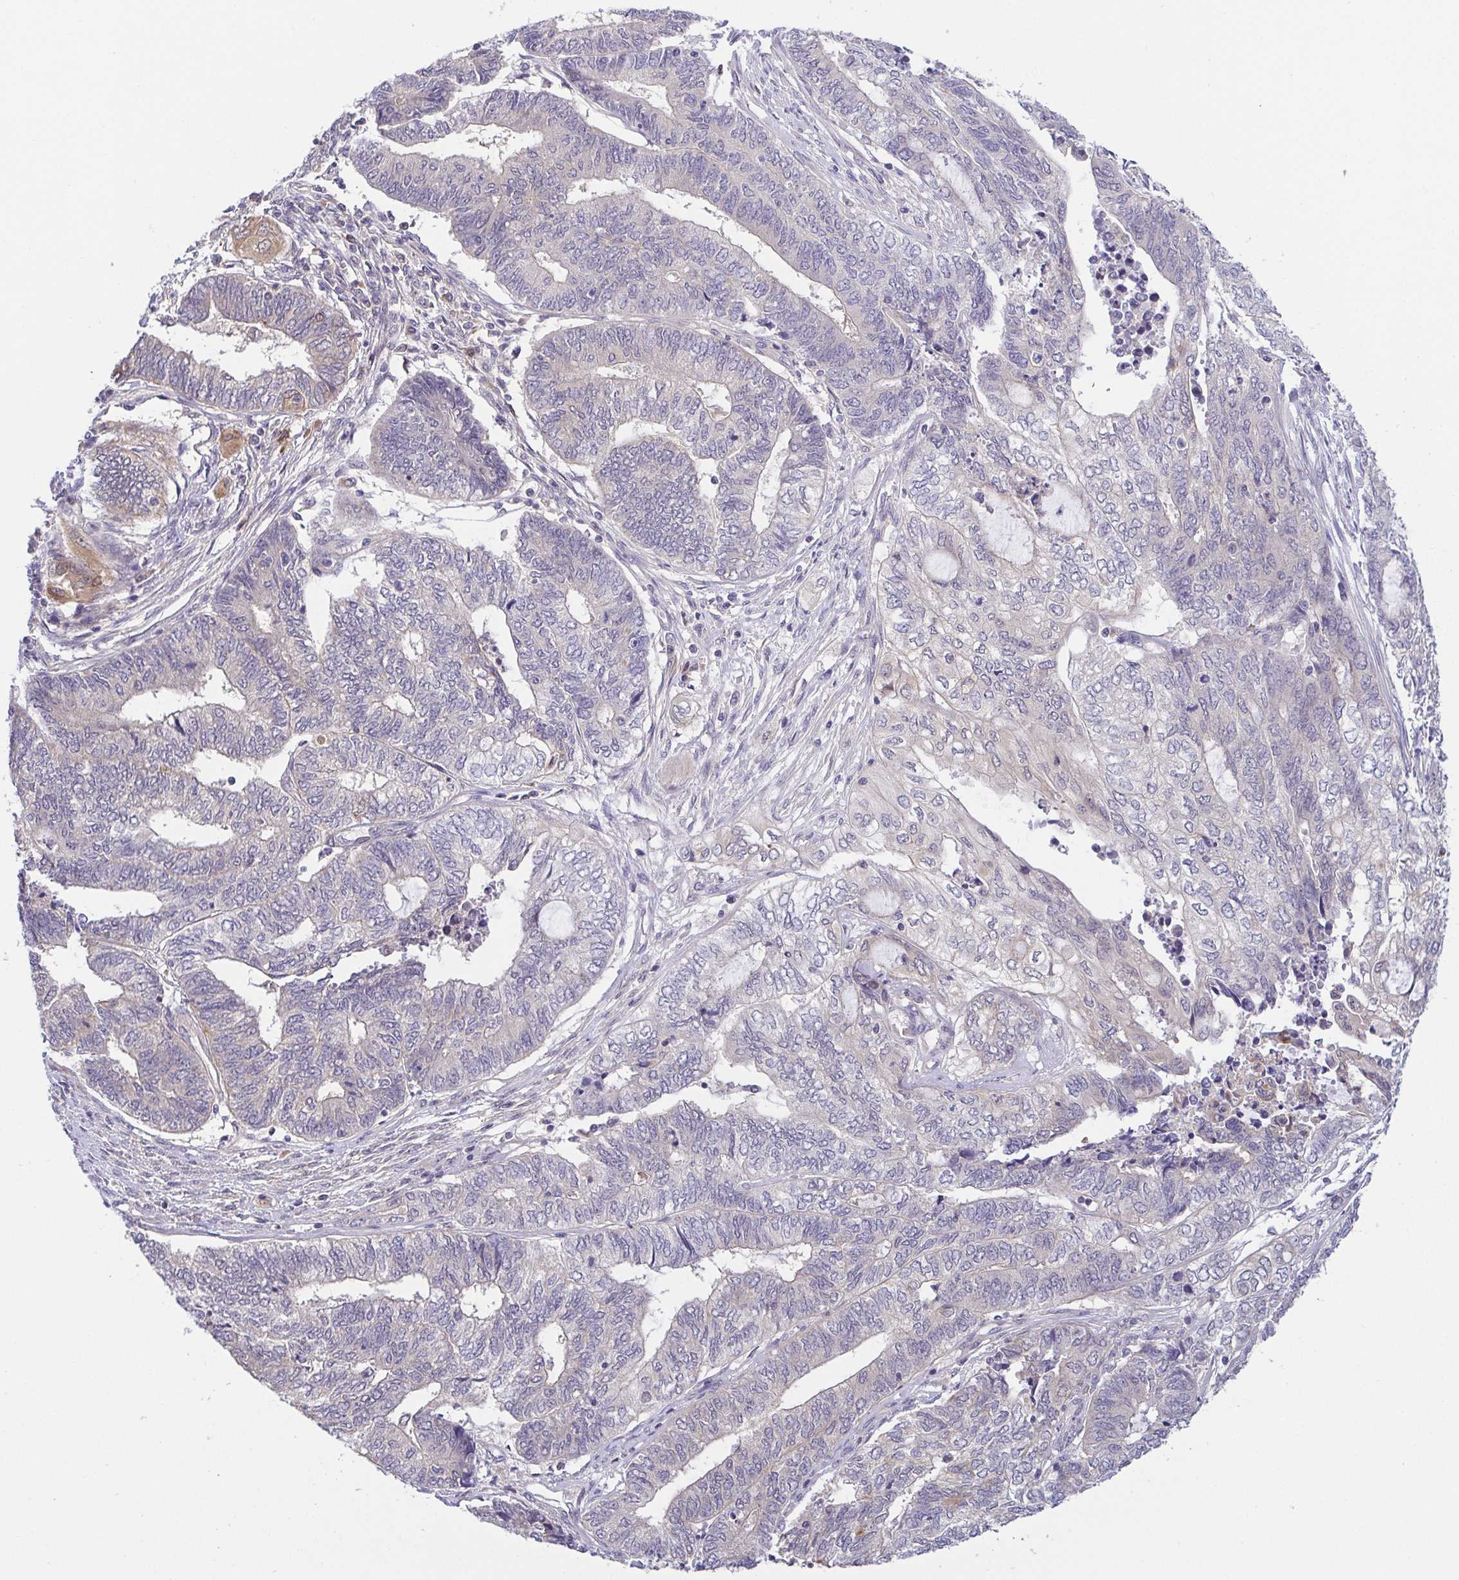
{"staining": {"intensity": "negative", "quantity": "none", "location": "none"}, "tissue": "endometrial cancer", "cell_type": "Tumor cells", "image_type": "cancer", "snomed": [{"axis": "morphology", "description": "Adenocarcinoma, NOS"}, {"axis": "topography", "description": "Uterus"}, {"axis": "topography", "description": "Endometrium"}], "caption": "A histopathology image of human endometrial cancer (adenocarcinoma) is negative for staining in tumor cells.", "gene": "BCL2L1", "patient": {"sex": "female", "age": 70}}